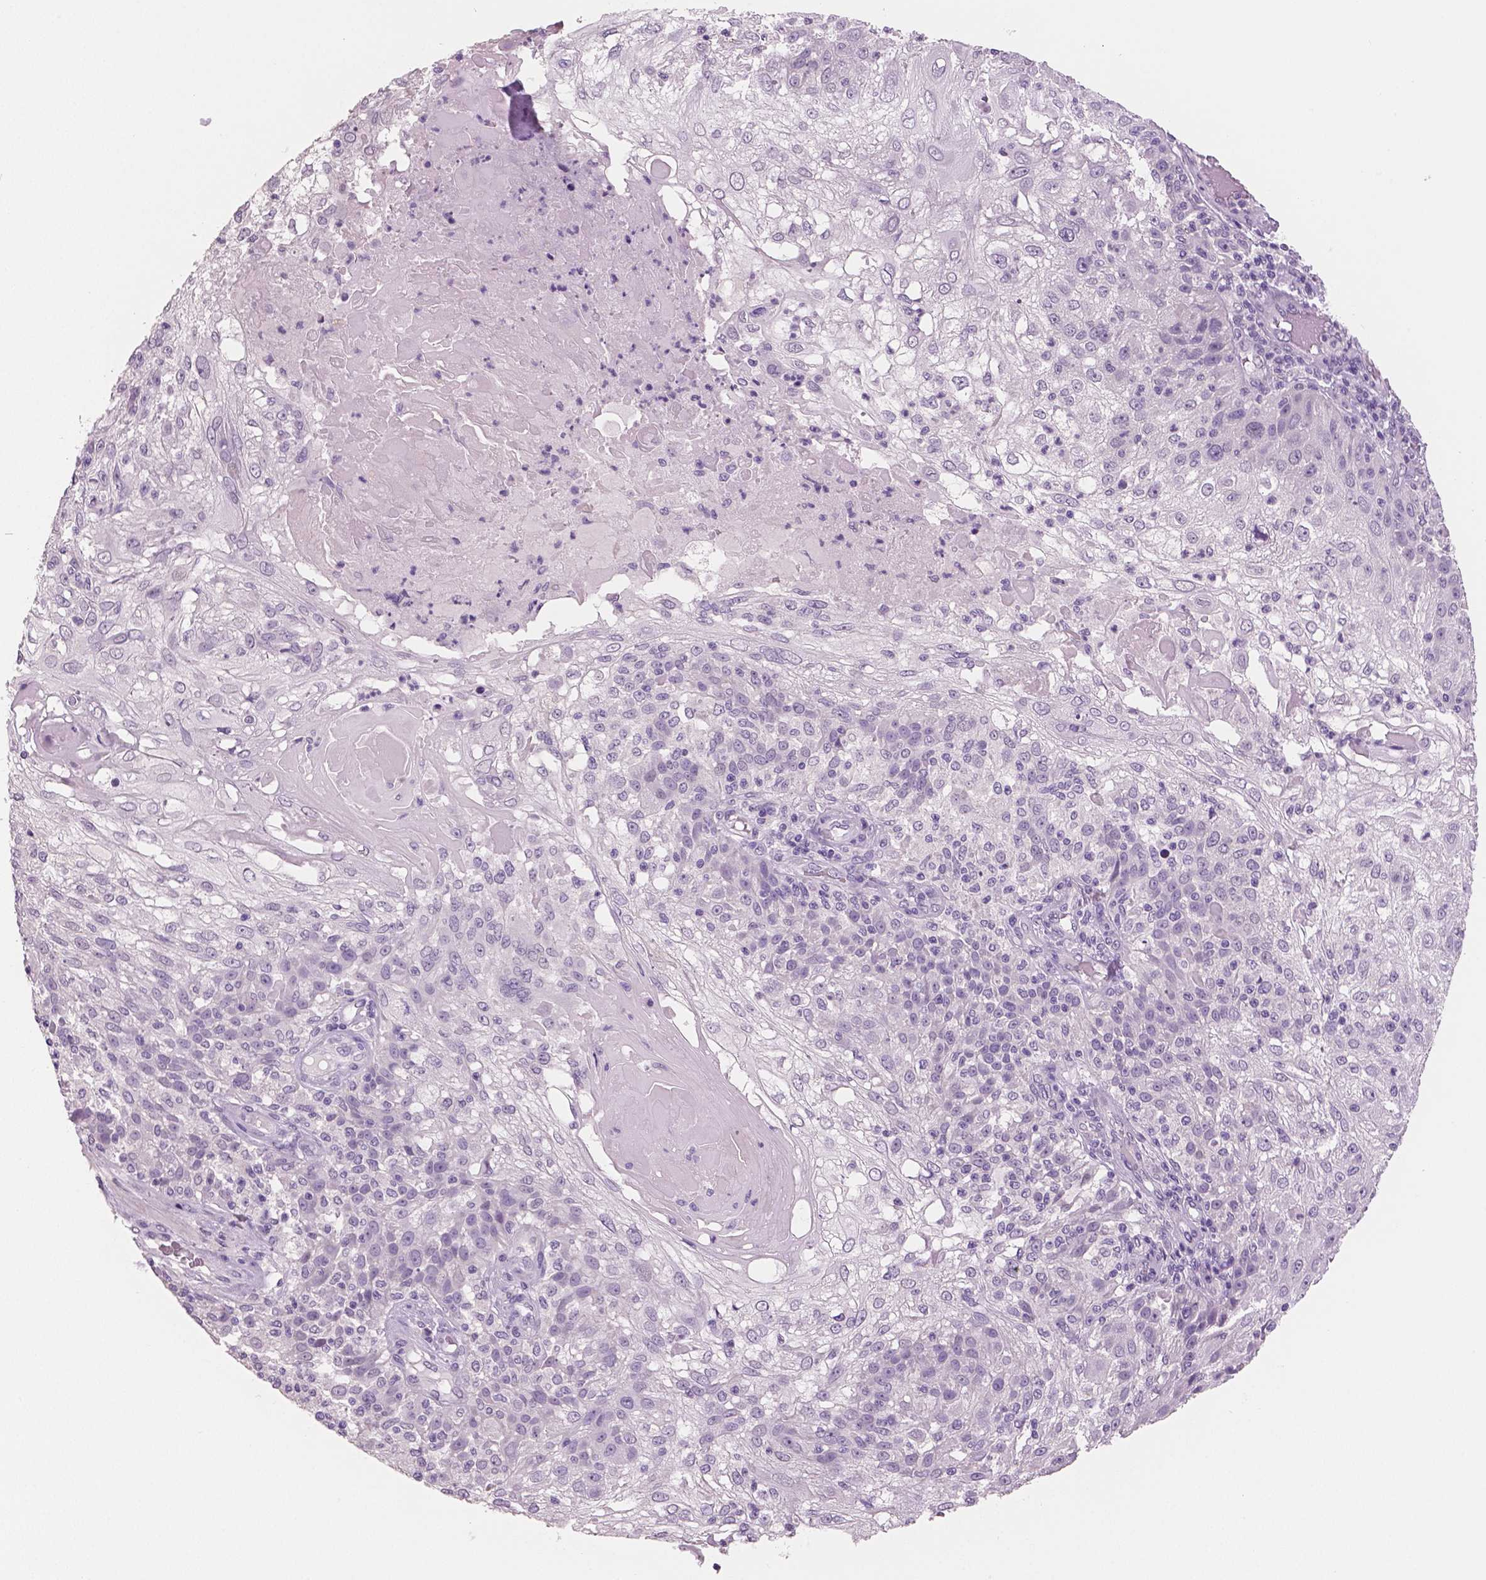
{"staining": {"intensity": "negative", "quantity": "none", "location": "none"}, "tissue": "skin cancer", "cell_type": "Tumor cells", "image_type": "cancer", "snomed": [{"axis": "morphology", "description": "Normal tissue, NOS"}, {"axis": "morphology", "description": "Squamous cell carcinoma, NOS"}, {"axis": "topography", "description": "Skin"}], "caption": "The histopathology image displays no significant positivity in tumor cells of skin squamous cell carcinoma.", "gene": "NECAB2", "patient": {"sex": "female", "age": 83}}